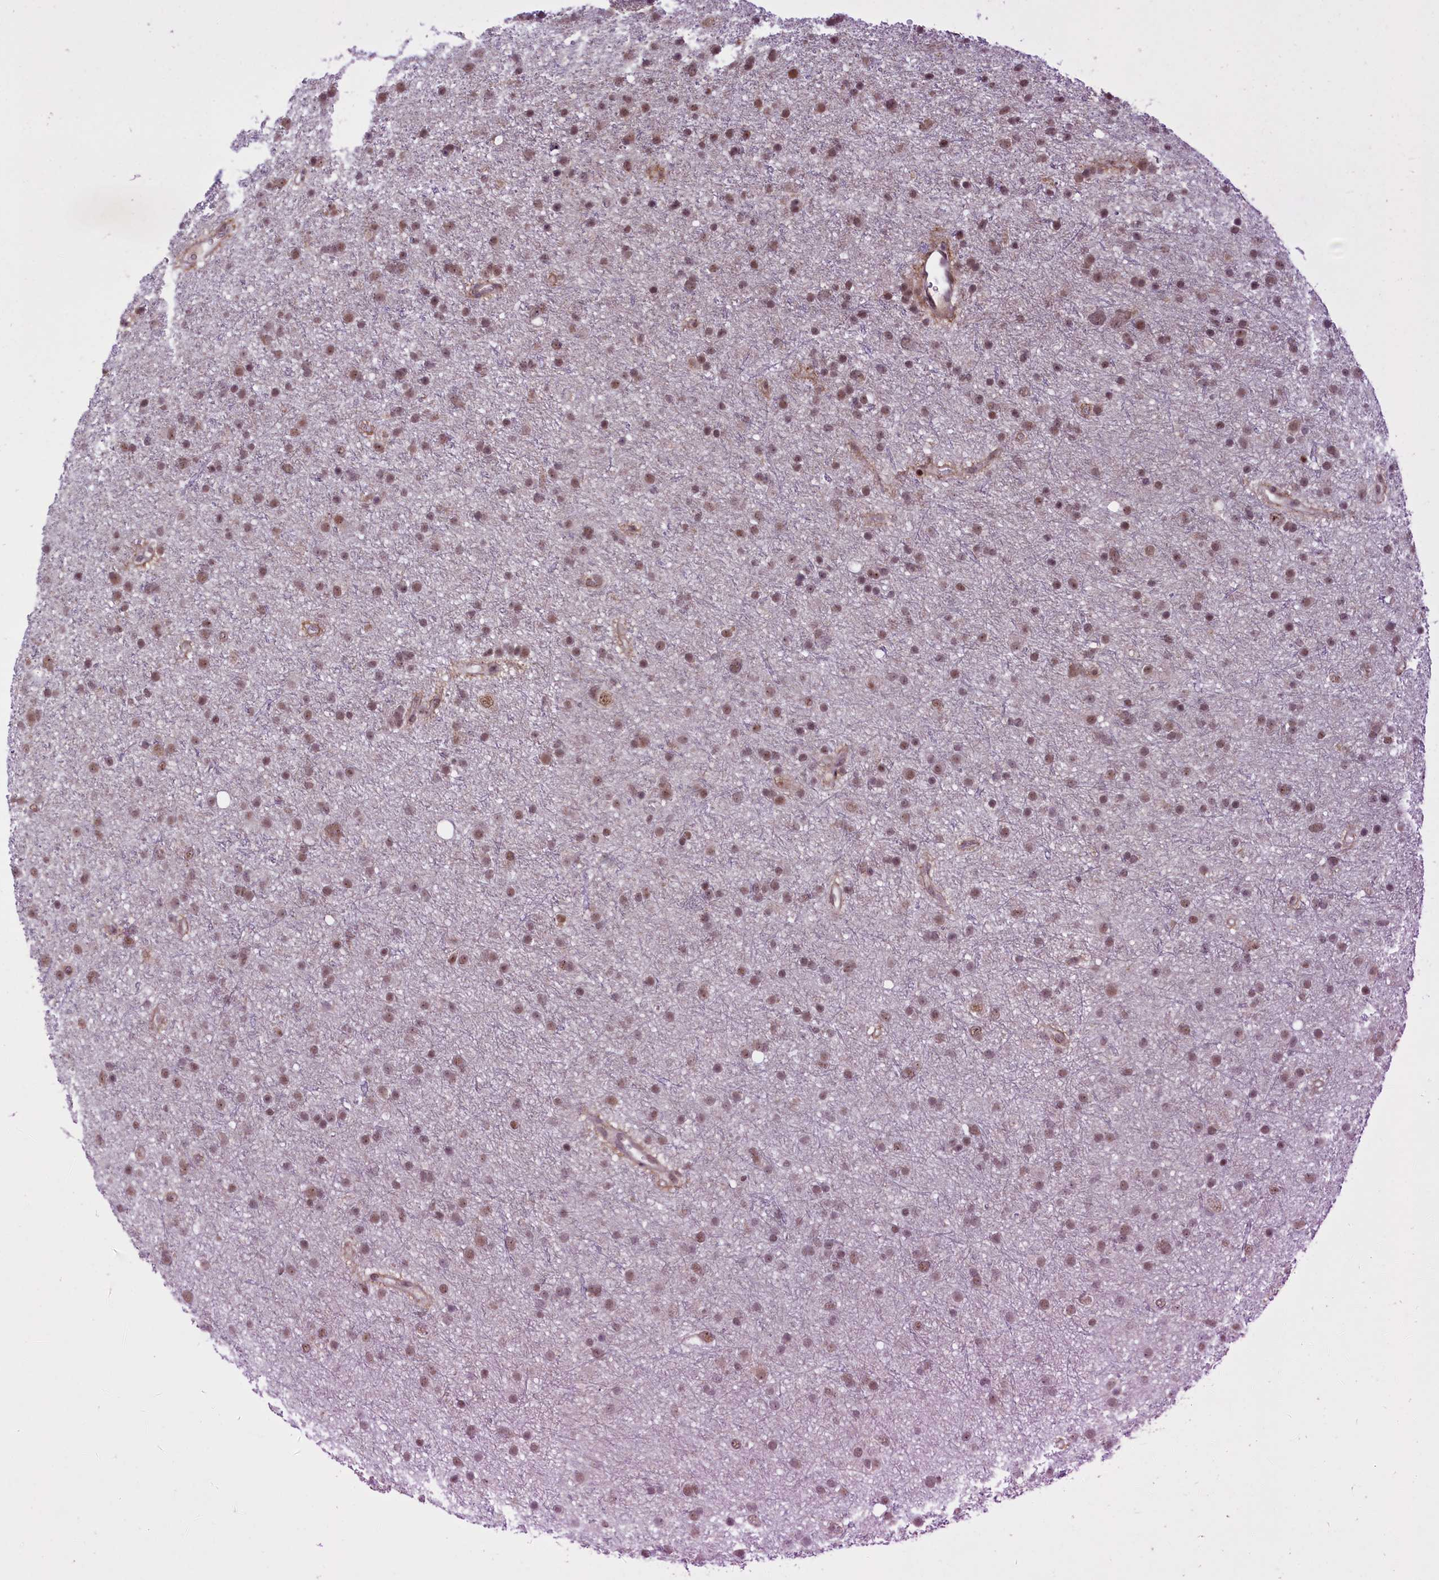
{"staining": {"intensity": "moderate", "quantity": ">75%", "location": "nuclear"}, "tissue": "glioma", "cell_type": "Tumor cells", "image_type": "cancer", "snomed": [{"axis": "morphology", "description": "Glioma, malignant, Low grade"}, {"axis": "topography", "description": "Cerebral cortex"}], "caption": "Moderate nuclear protein positivity is identified in about >75% of tumor cells in glioma.", "gene": "ANKS3", "patient": {"sex": "female", "age": 39}}